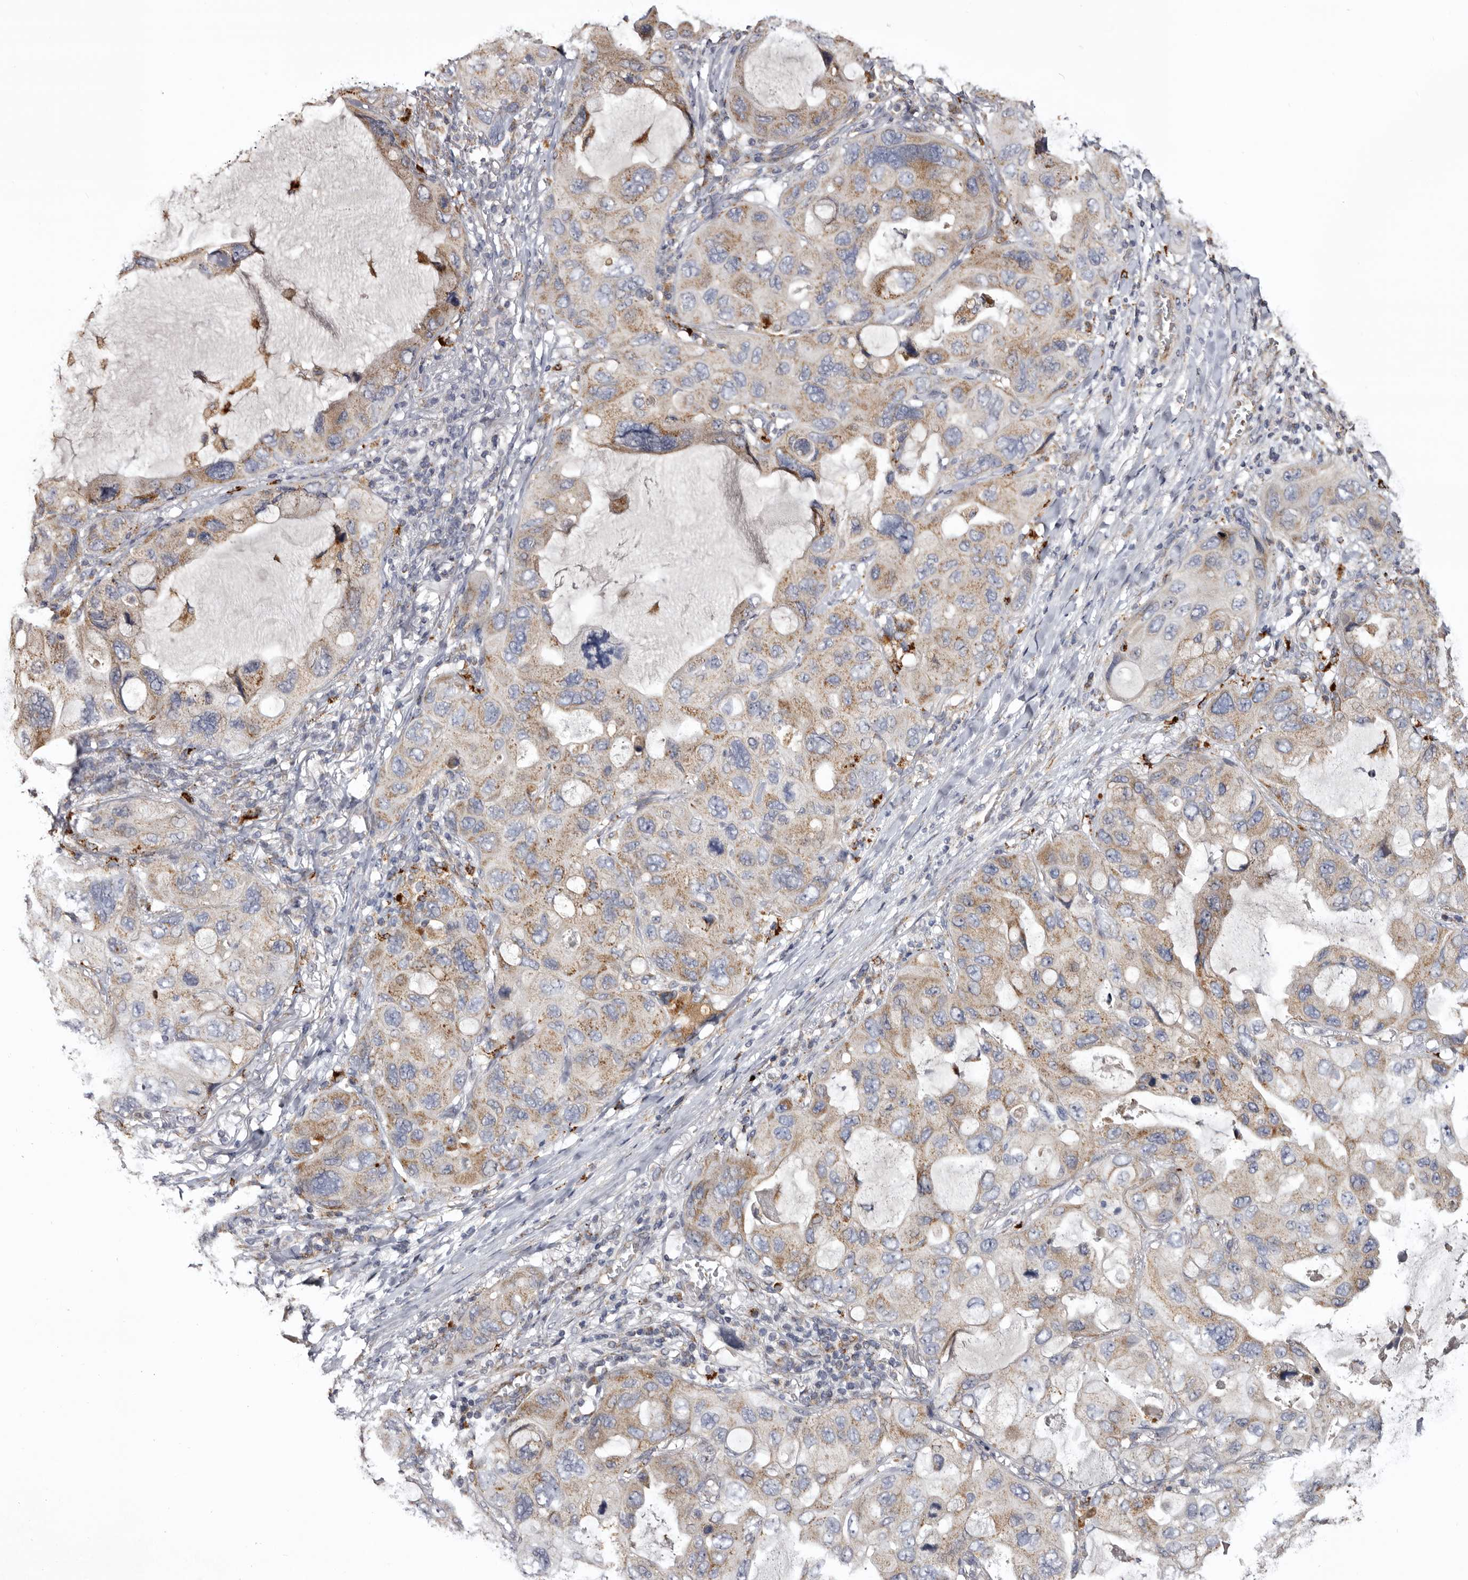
{"staining": {"intensity": "moderate", "quantity": ">75%", "location": "cytoplasmic/membranous"}, "tissue": "lung cancer", "cell_type": "Tumor cells", "image_type": "cancer", "snomed": [{"axis": "morphology", "description": "Squamous cell carcinoma, NOS"}, {"axis": "topography", "description": "Lung"}], "caption": "This is a micrograph of immunohistochemistry (IHC) staining of lung cancer, which shows moderate positivity in the cytoplasmic/membranous of tumor cells.", "gene": "MECR", "patient": {"sex": "female", "age": 73}}